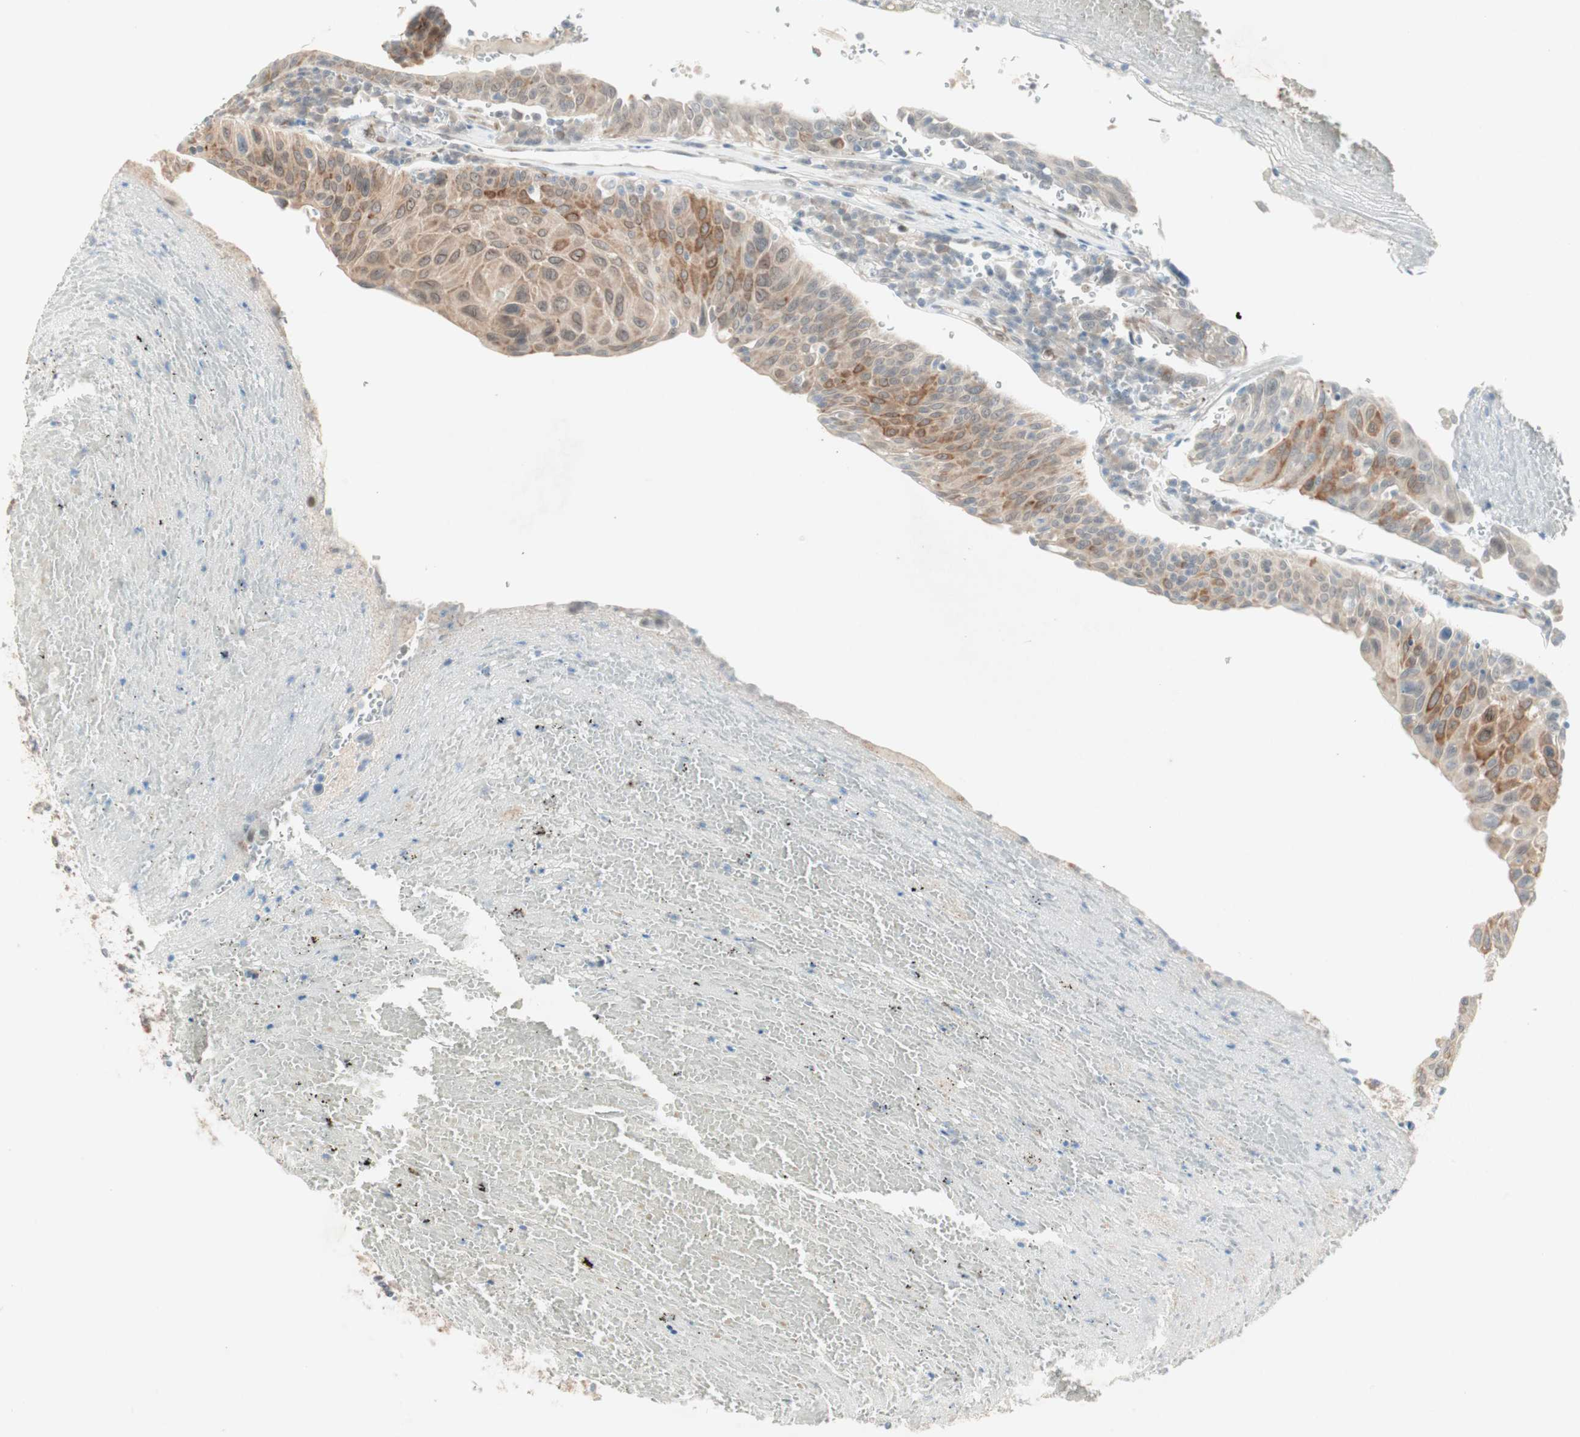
{"staining": {"intensity": "moderate", "quantity": ">75%", "location": "cytoplasmic/membranous"}, "tissue": "urothelial cancer", "cell_type": "Tumor cells", "image_type": "cancer", "snomed": [{"axis": "morphology", "description": "Urothelial carcinoma, High grade"}, {"axis": "topography", "description": "Urinary bladder"}], "caption": "Immunohistochemical staining of high-grade urothelial carcinoma displays moderate cytoplasmic/membranous protein positivity in approximately >75% of tumor cells. The staining was performed using DAB, with brown indicating positive protein expression. Nuclei are stained blue with hematoxylin.", "gene": "ZNF37A", "patient": {"sex": "male", "age": 66}}